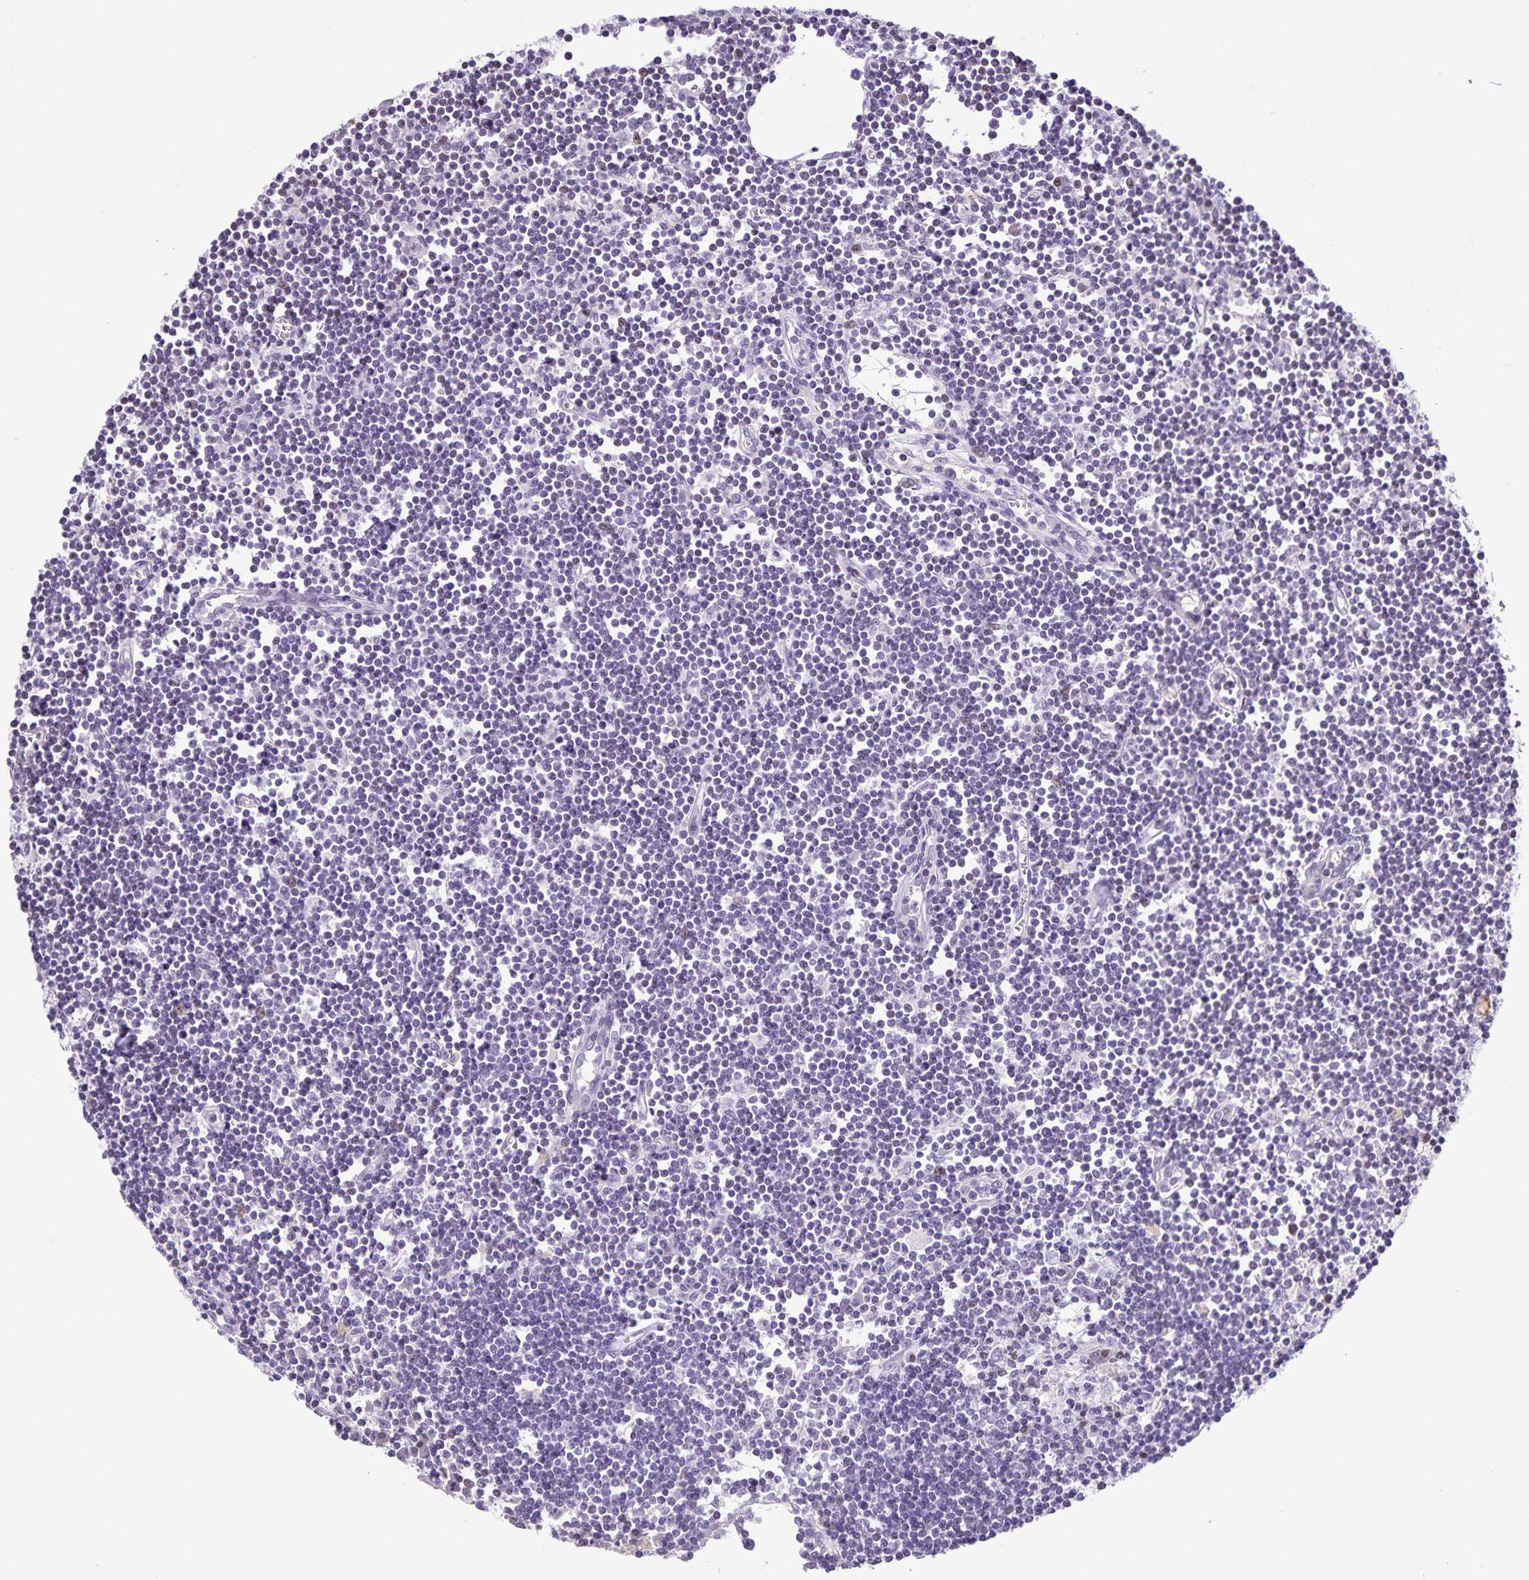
{"staining": {"intensity": "negative", "quantity": "none", "location": "none"}, "tissue": "lymph node", "cell_type": "Germinal center cells", "image_type": "normal", "snomed": [{"axis": "morphology", "description": "Normal tissue, NOS"}, {"axis": "topography", "description": "Lymph node"}], "caption": "Germinal center cells show no significant protein positivity in benign lymph node. (Brightfield microscopy of DAB immunohistochemistry at high magnification).", "gene": "ONECUT2", "patient": {"sex": "female", "age": 65}}